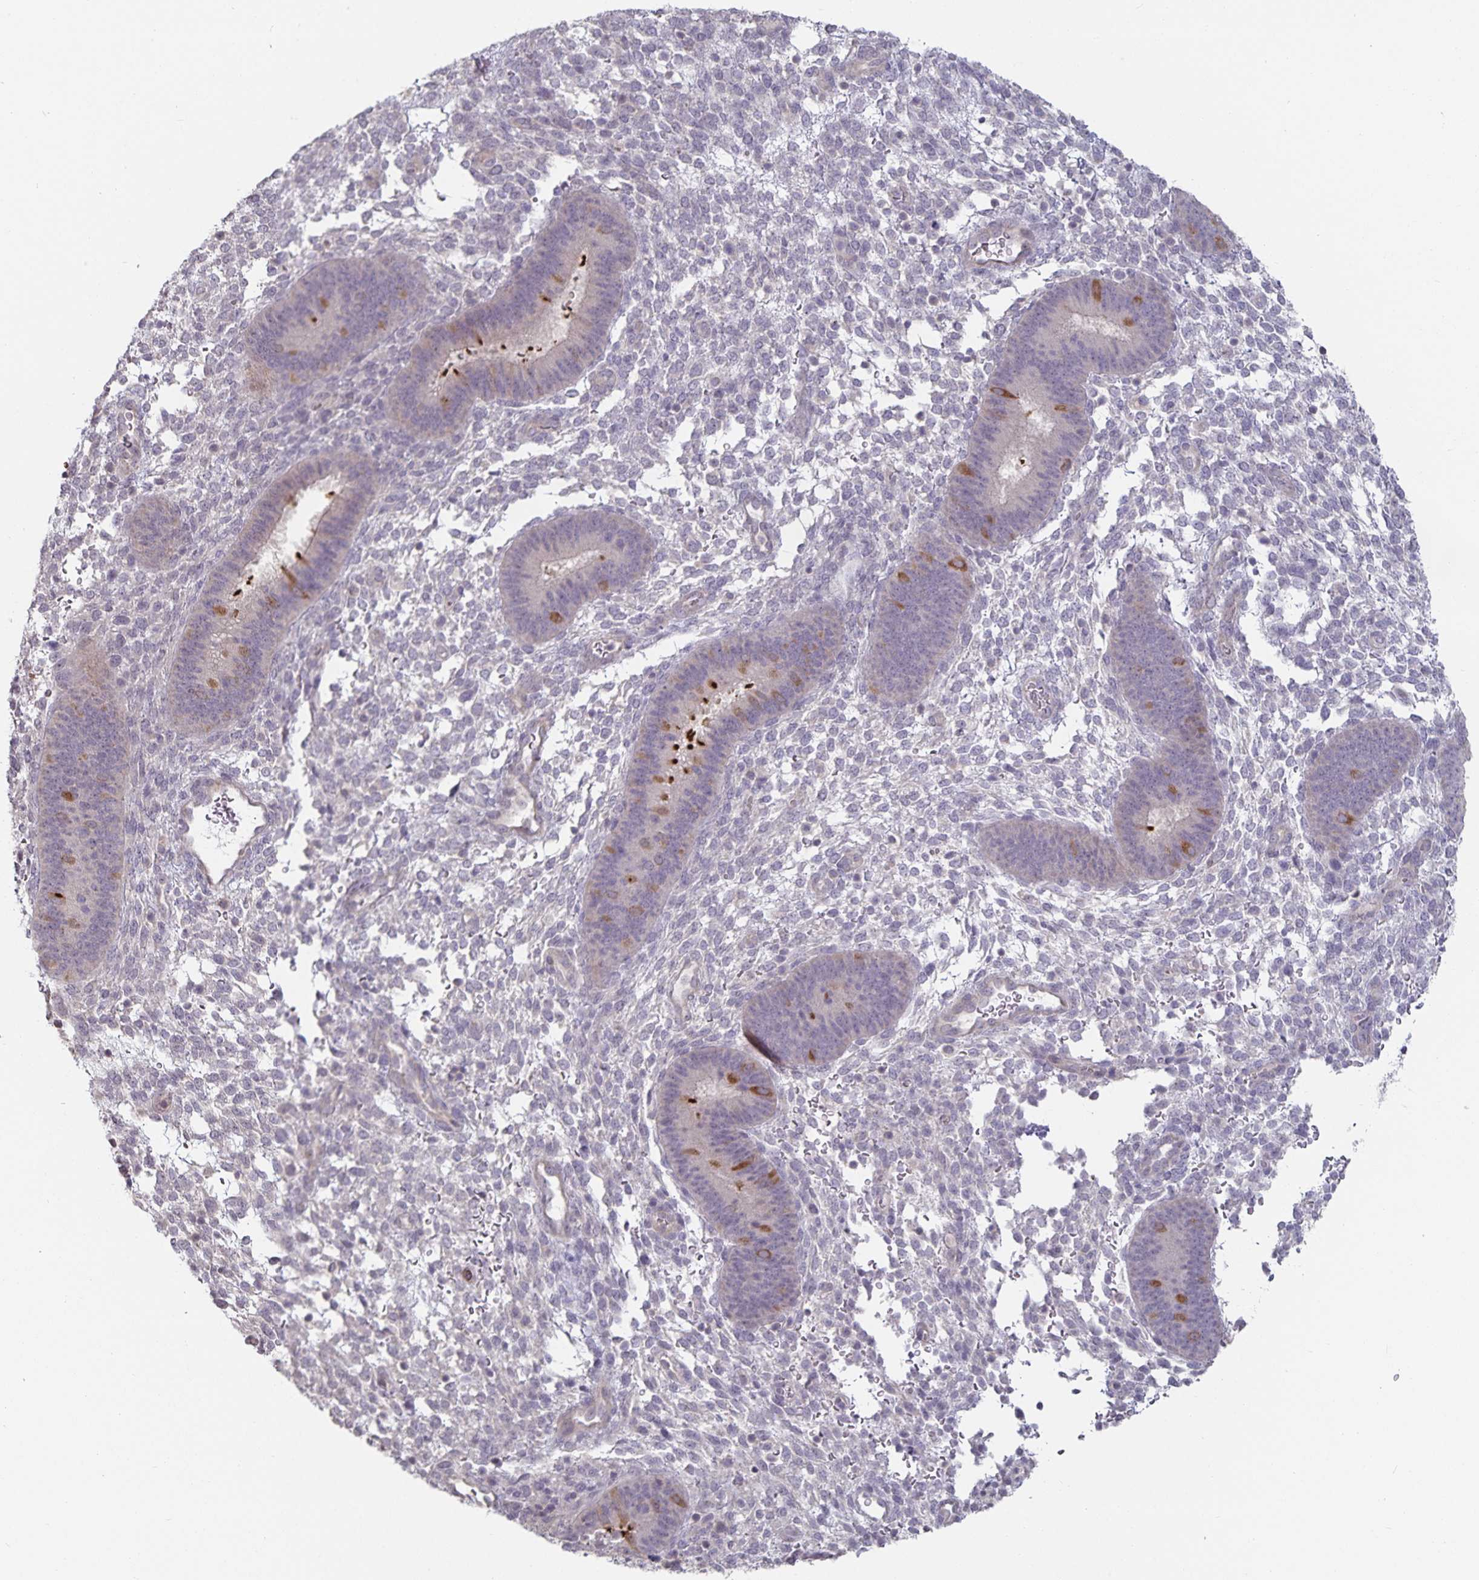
{"staining": {"intensity": "negative", "quantity": "none", "location": "none"}, "tissue": "endometrium", "cell_type": "Cells in endometrial stroma", "image_type": "normal", "snomed": [{"axis": "morphology", "description": "Normal tissue, NOS"}, {"axis": "topography", "description": "Endometrium"}], "caption": "Image shows no significant protein staining in cells in endometrial stroma of benign endometrium.", "gene": "DNAH9", "patient": {"sex": "female", "age": 39}}